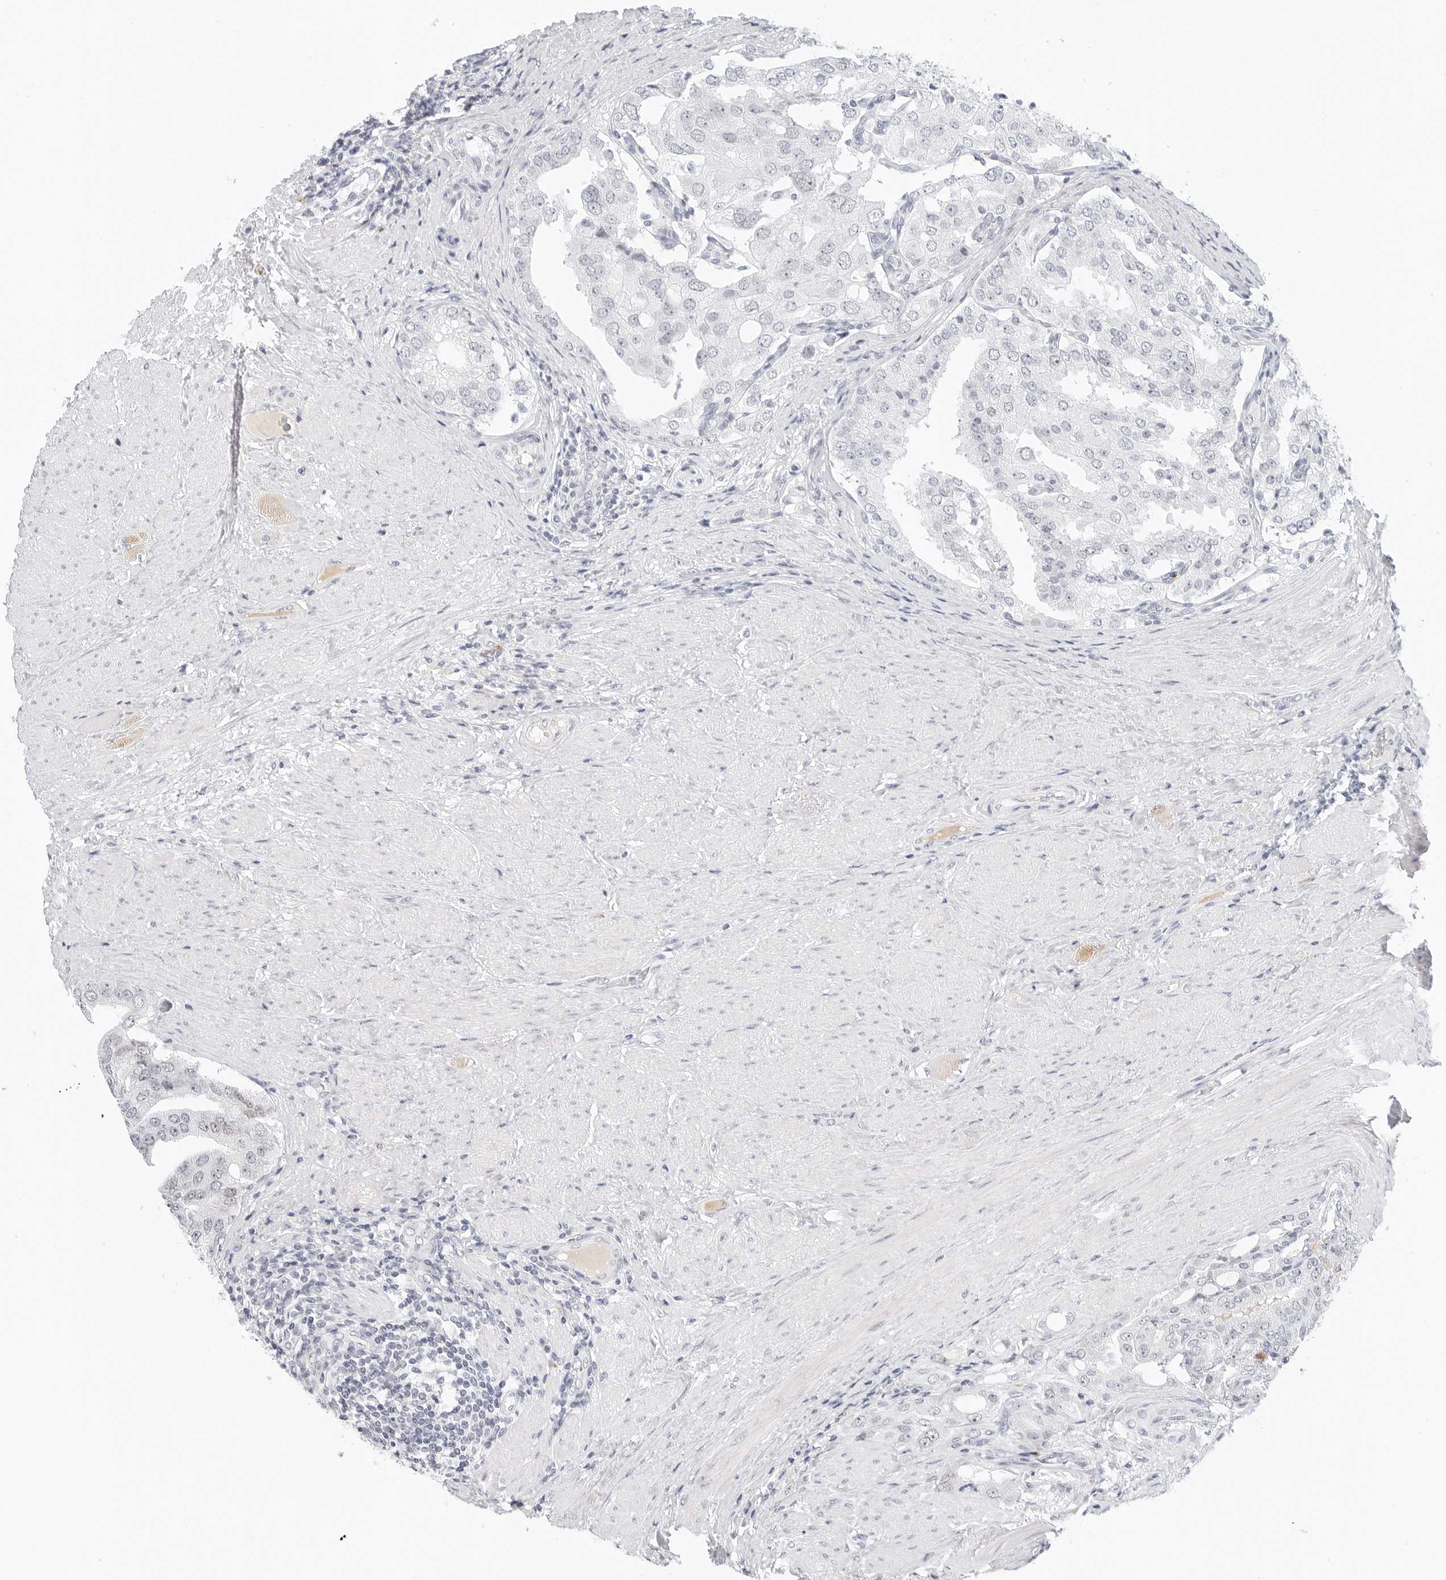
{"staining": {"intensity": "negative", "quantity": "none", "location": "none"}, "tissue": "prostate cancer", "cell_type": "Tumor cells", "image_type": "cancer", "snomed": [{"axis": "morphology", "description": "Adenocarcinoma, High grade"}, {"axis": "topography", "description": "Prostate"}], "caption": "Tumor cells show no significant protein positivity in prostate cancer (high-grade adenocarcinoma).", "gene": "TSEN2", "patient": {"sex": "male", "age": 50}}